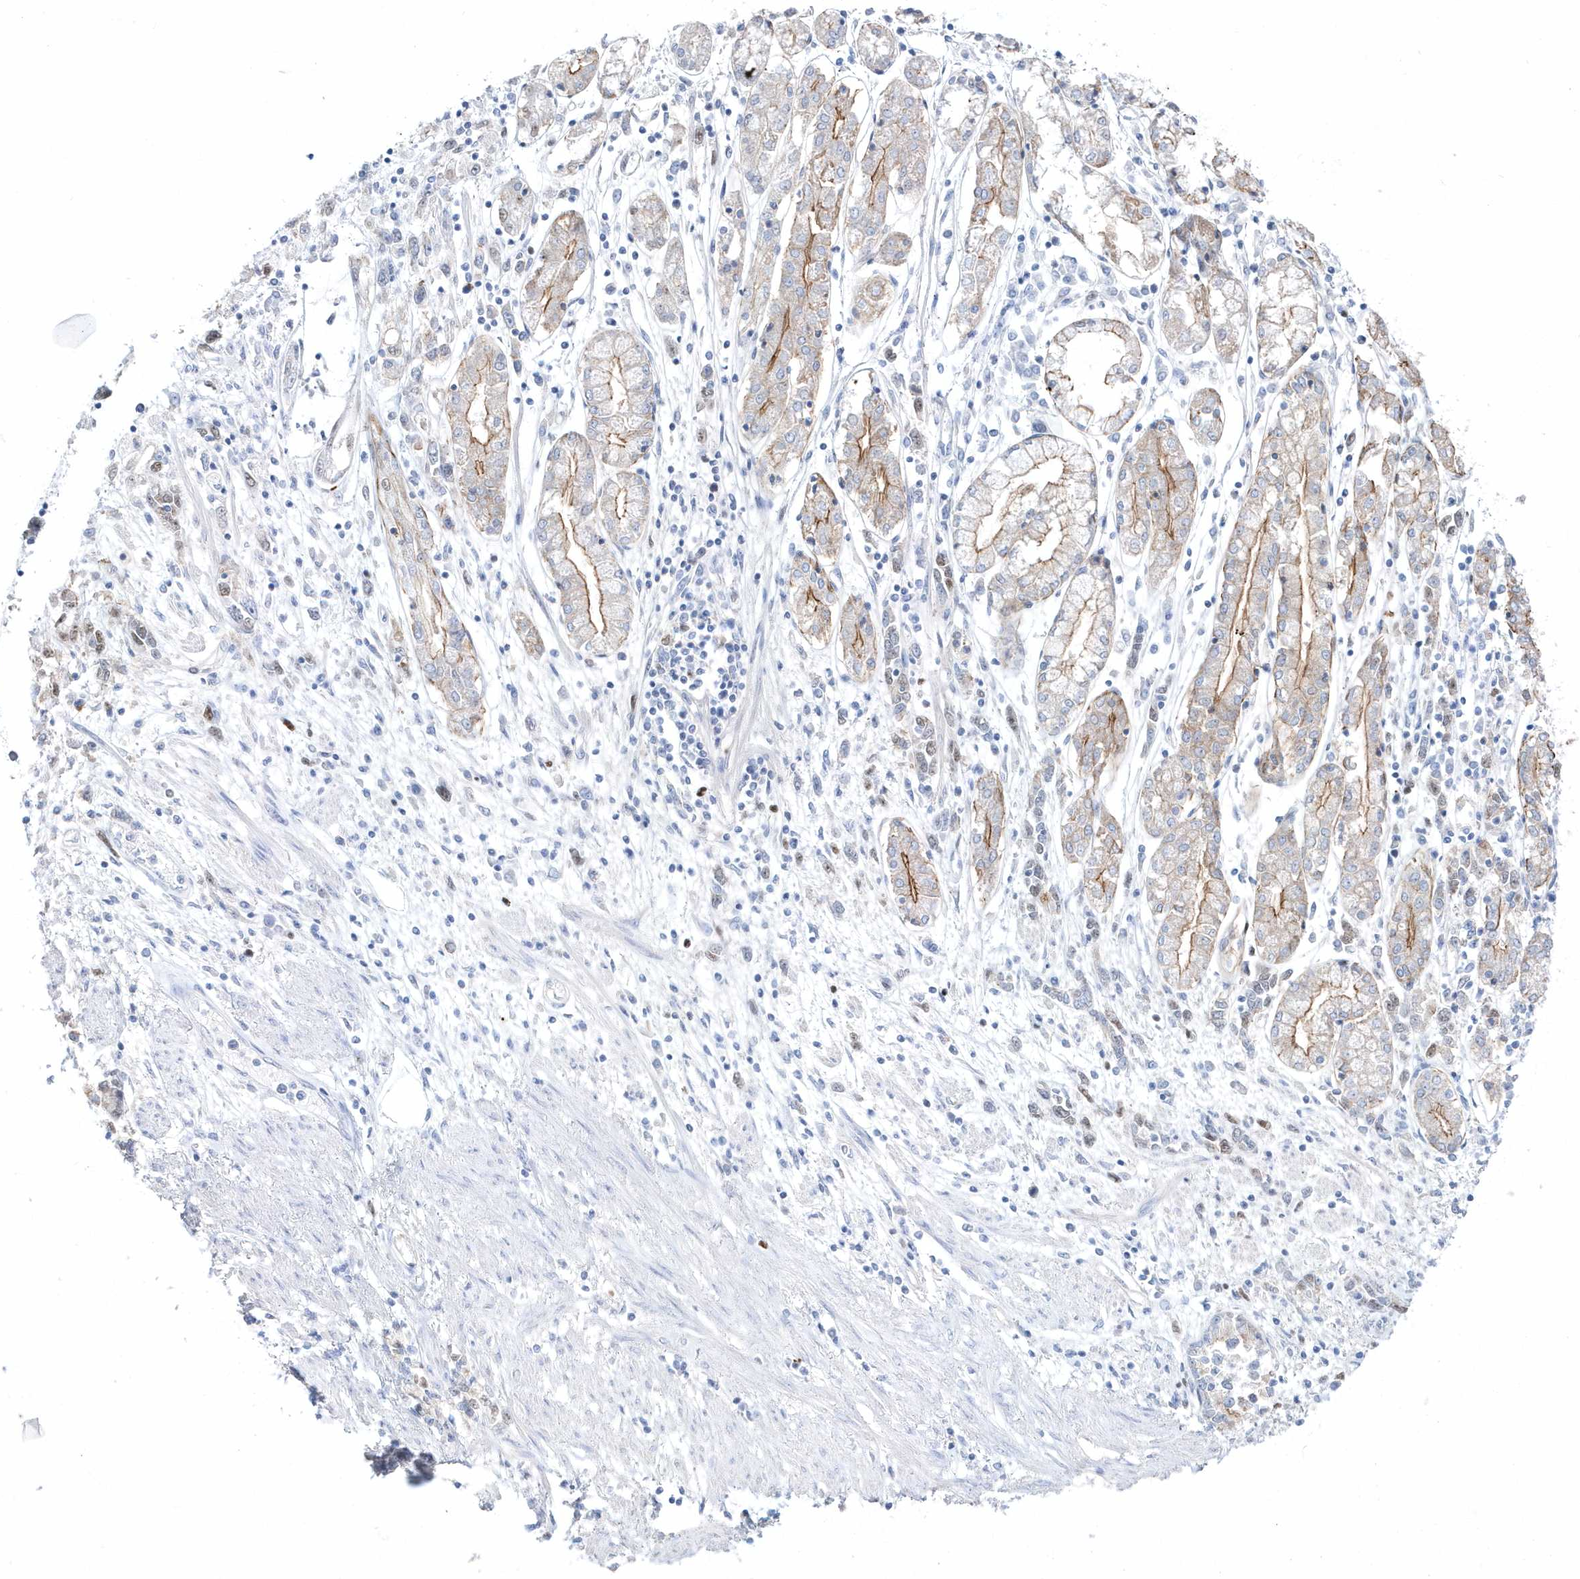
{"staining": {"intensity": "moderate", "quantity": "25%-75%", "location": "cytoplasmic/membranous"}, "tissue": "stomach cancer", "cell_type": "Tumor cells", "image_type": "cancer", "snomed": [{"axis": "morphology", "description": "Adenocarcinoma, NOS"}, {"axis": "topography", "description": "Stomach"}], "caption": "Immunohistochemistry (IHC) histopathology image of human stomach adenocarcinoma stained for a protein (brown), which shows medium levels of moderate cytoplasmic/membranous positivity in about 25%-75% of tumor cells.", "gene": "TMCO6", "patient": {"sex": "female", "age": 76}}